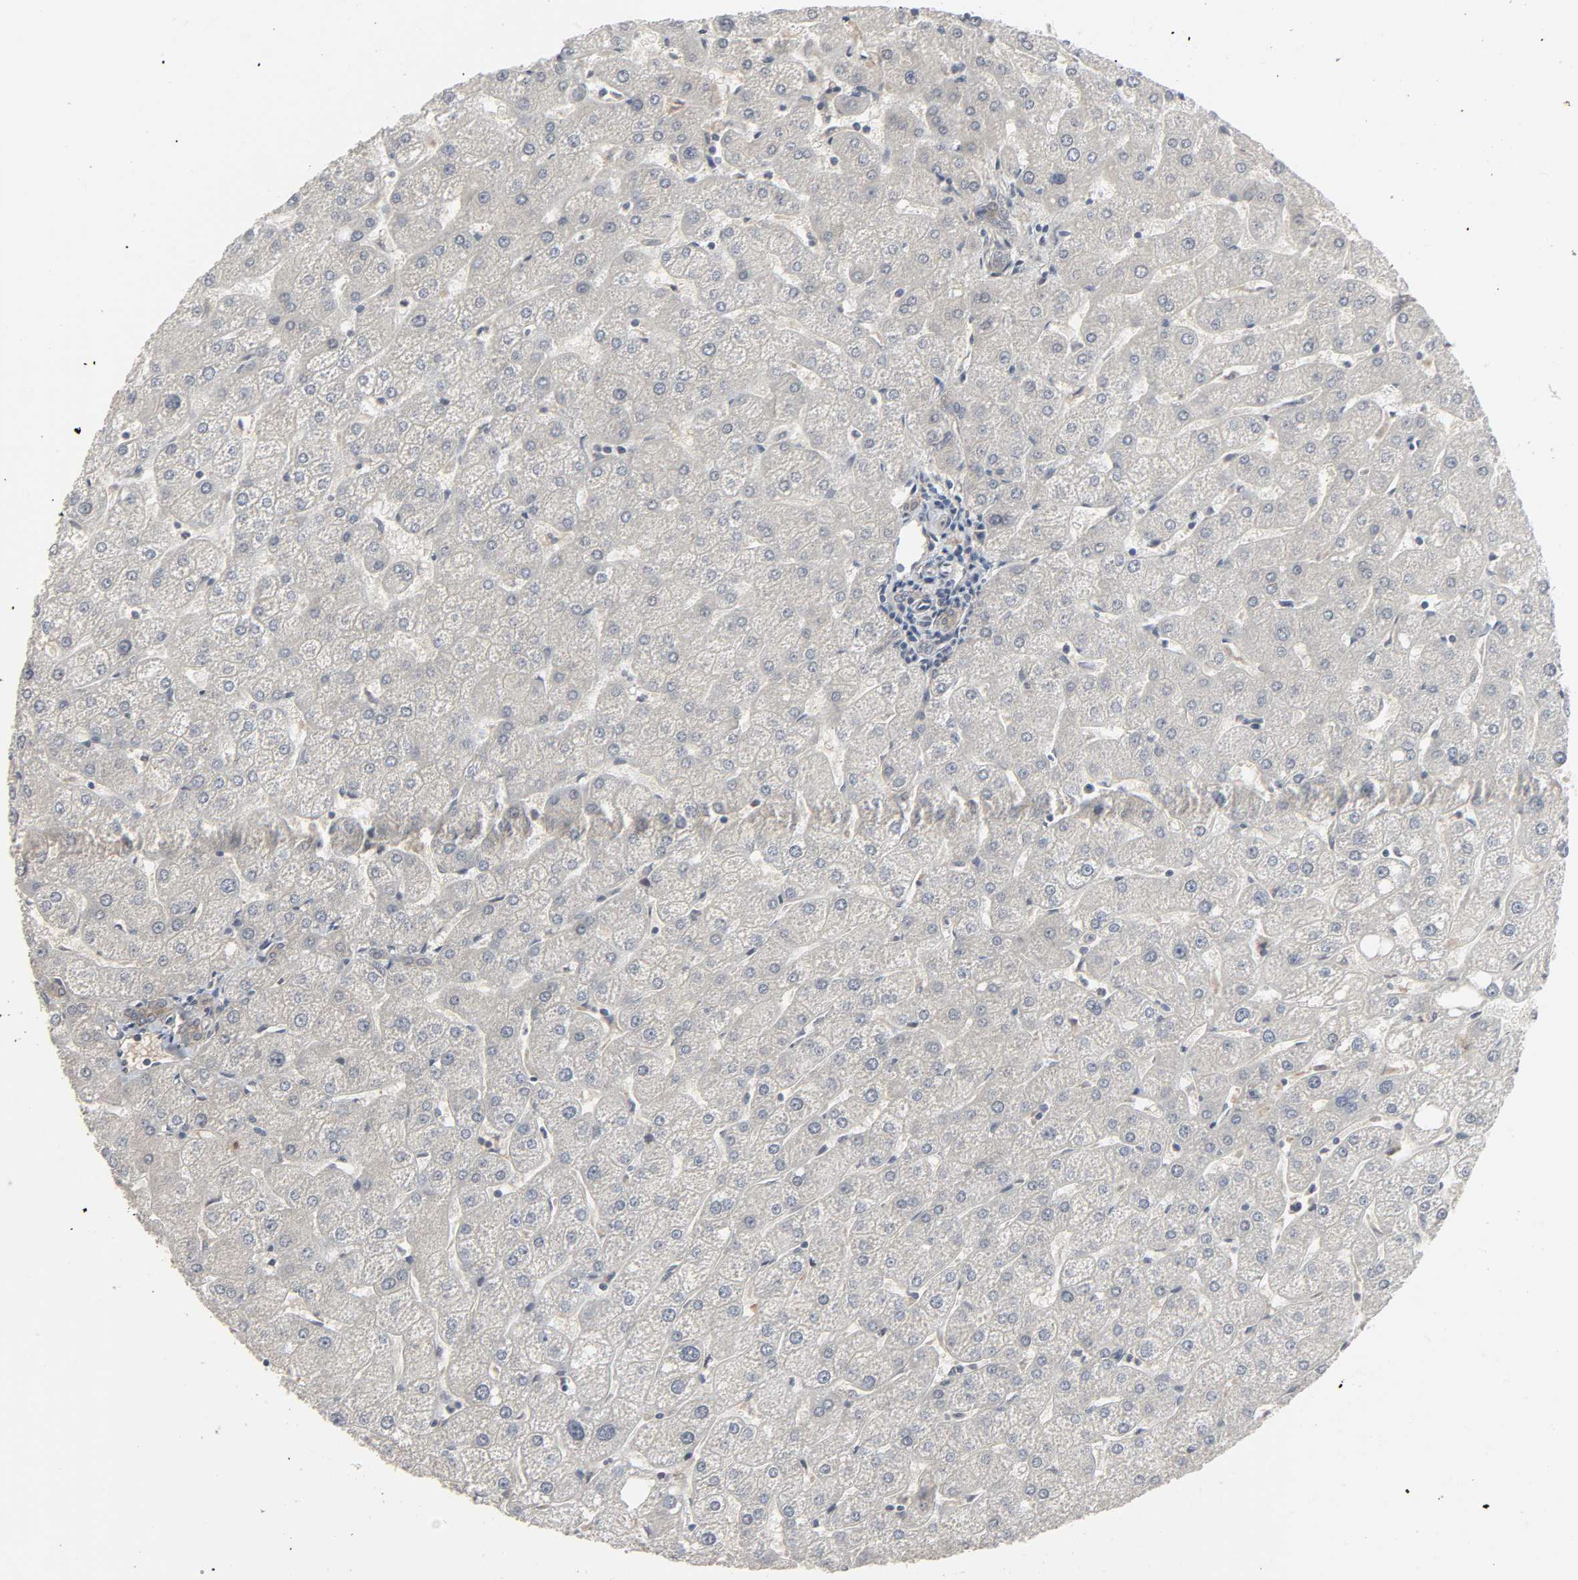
{"staining": {"intensity": "weak", "quantity": ">75%", "location": "cytoplasmic/membranous"}, "tissue": "liver", "cell_type": "Cholangiocytes", "image_type": "normal", "snomed": [{"axis": "morphology", "description": "Normal tissue, NOS"}, {"axis": "topography", "description": "Liver"}], "caption": "Cholangiocytes show weak cytoplasmic/membranous expression in about >75% of cells in unremarkable liver. Ihc stains the protein in brown and the nuclei are stained blue.", "gene": "ZNF222", "patient": {"sex": "male", "age": 67}}